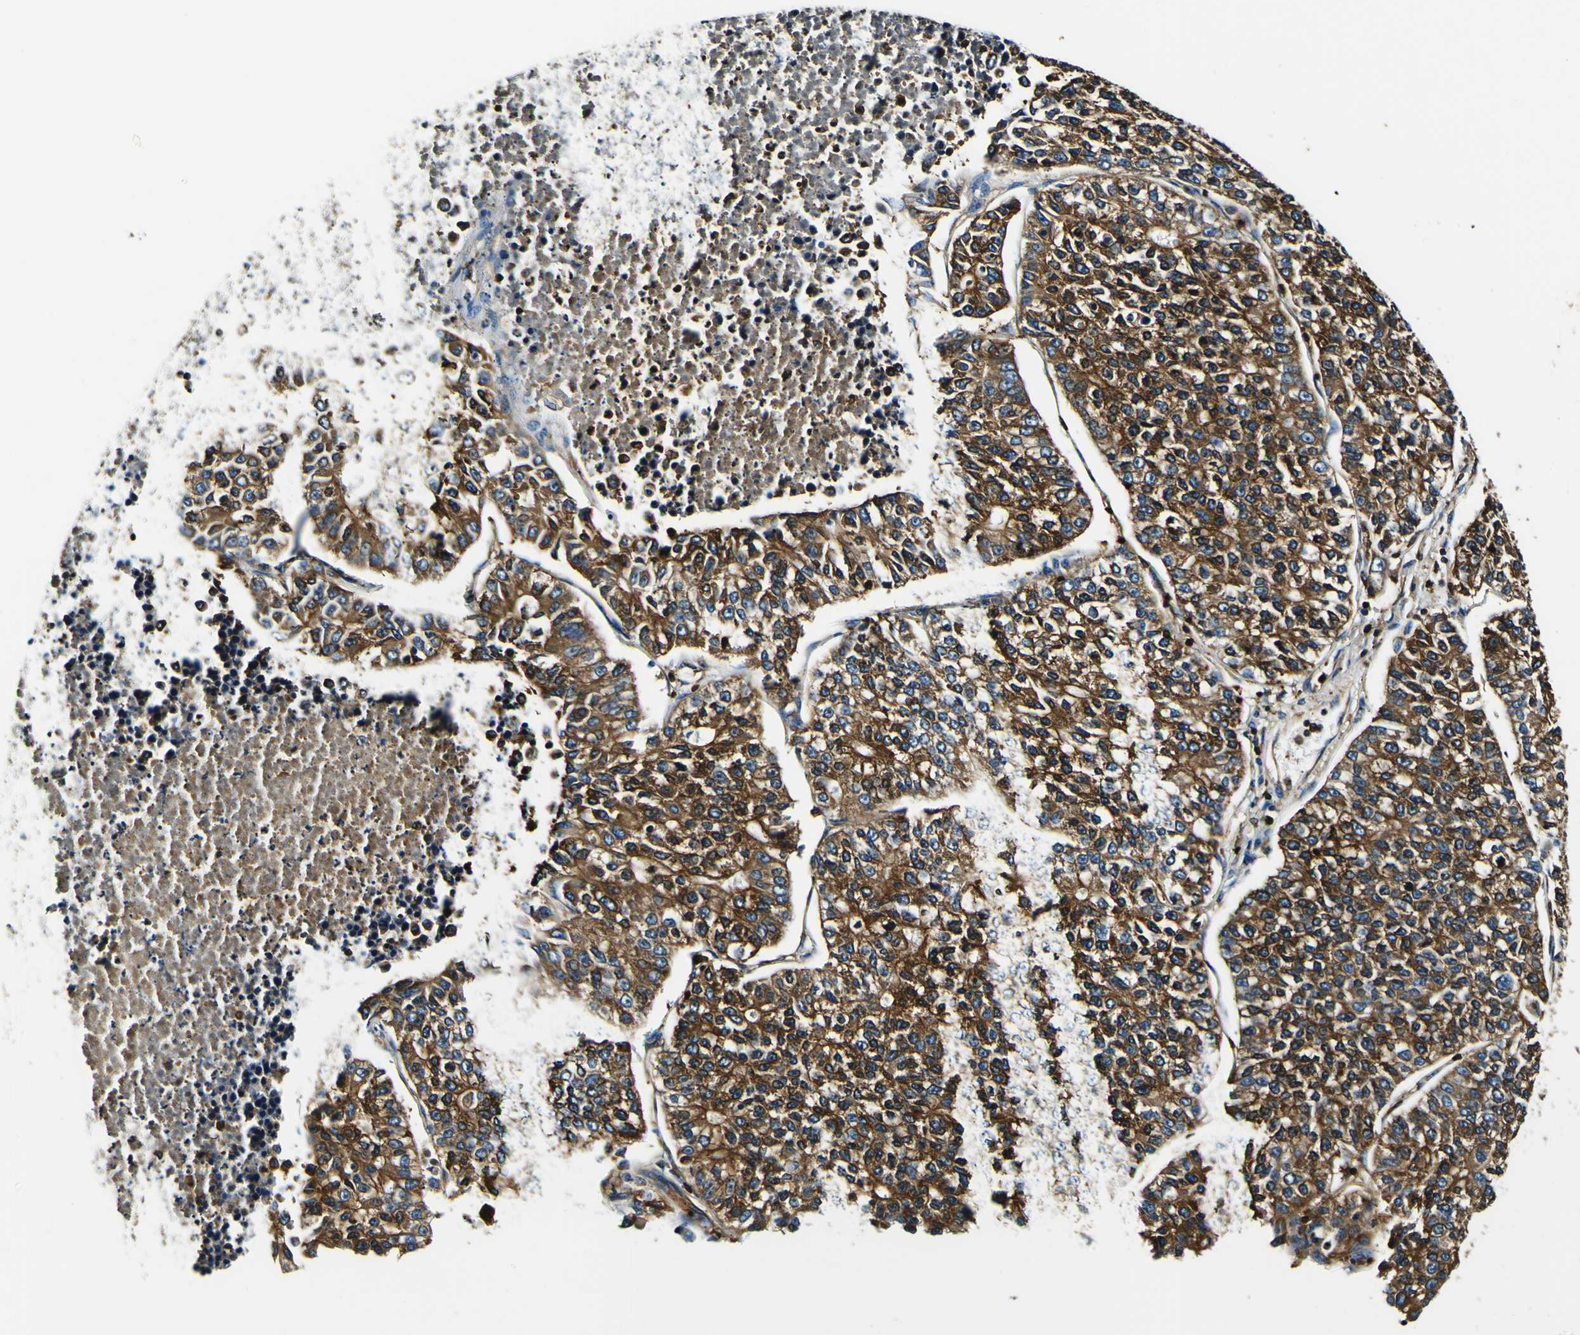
{"staining": {"intensity": "strong", "quantity": ">75%", "location": "cytoplasmic/membranous"}, "tissue": "lung cancer", "cell_type": "Tumor cells", "image_type": "cancer", "snomed": [{"axis": "morphology", "description": "Adenocarcinoma, NOS"}, {"axis": "topography", "description": "Lung"}], "caption": "Adenocarcinoma (lung) tissue reveals strong cytoplasmic/membranous expression in approximately >75% of tumor cells, visualized by immunohistochemistry.", "gene": "RHOT2", "patient": {"sex": "male", "age": 49}}